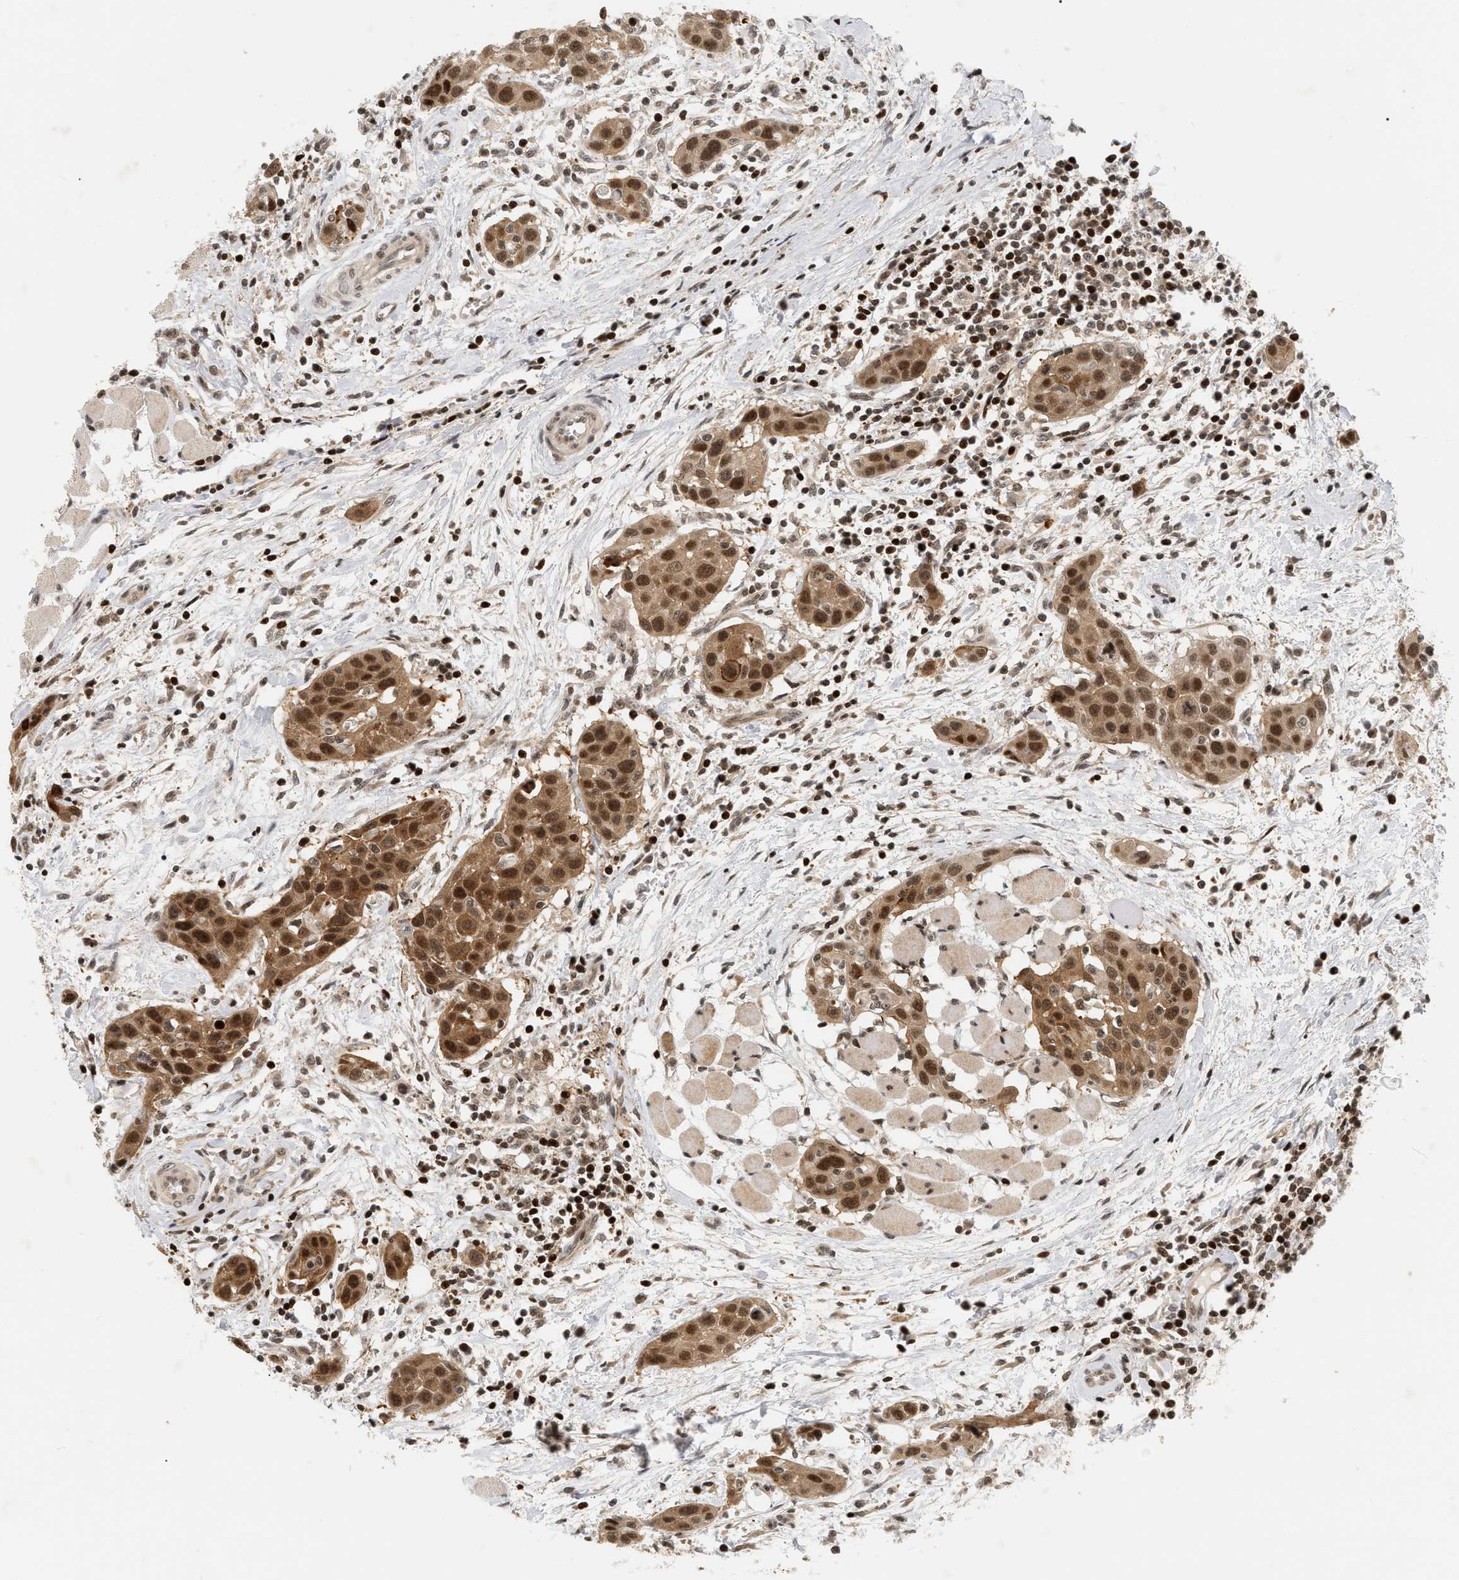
{"staining": {"intensity": "moderate", "quantity": ">75%", "location": "cytoplasmic/membranous,nuclear"}, "tissue": "head and neck cancer", "cell_type": "Tumor cells", "image_type": "cancer", "snomed": [{"axis": "morphology", "description": "Squamous cell carcinoma, NOS"}, {"axis": "topography", "description": "Oral tissue"}, {"axis": "topography", "description": "Head-Neck"}], "caption": "Human head and neck cancer (squamous cell carcinoma) stained for a protein (brown) demonstrates moderate cytoplasmic/membranous and nuclear positive positivity in about >75% of tumor cells.", "gene": "NFE2L2", "patient": {"sex": "female", "age": 50}}